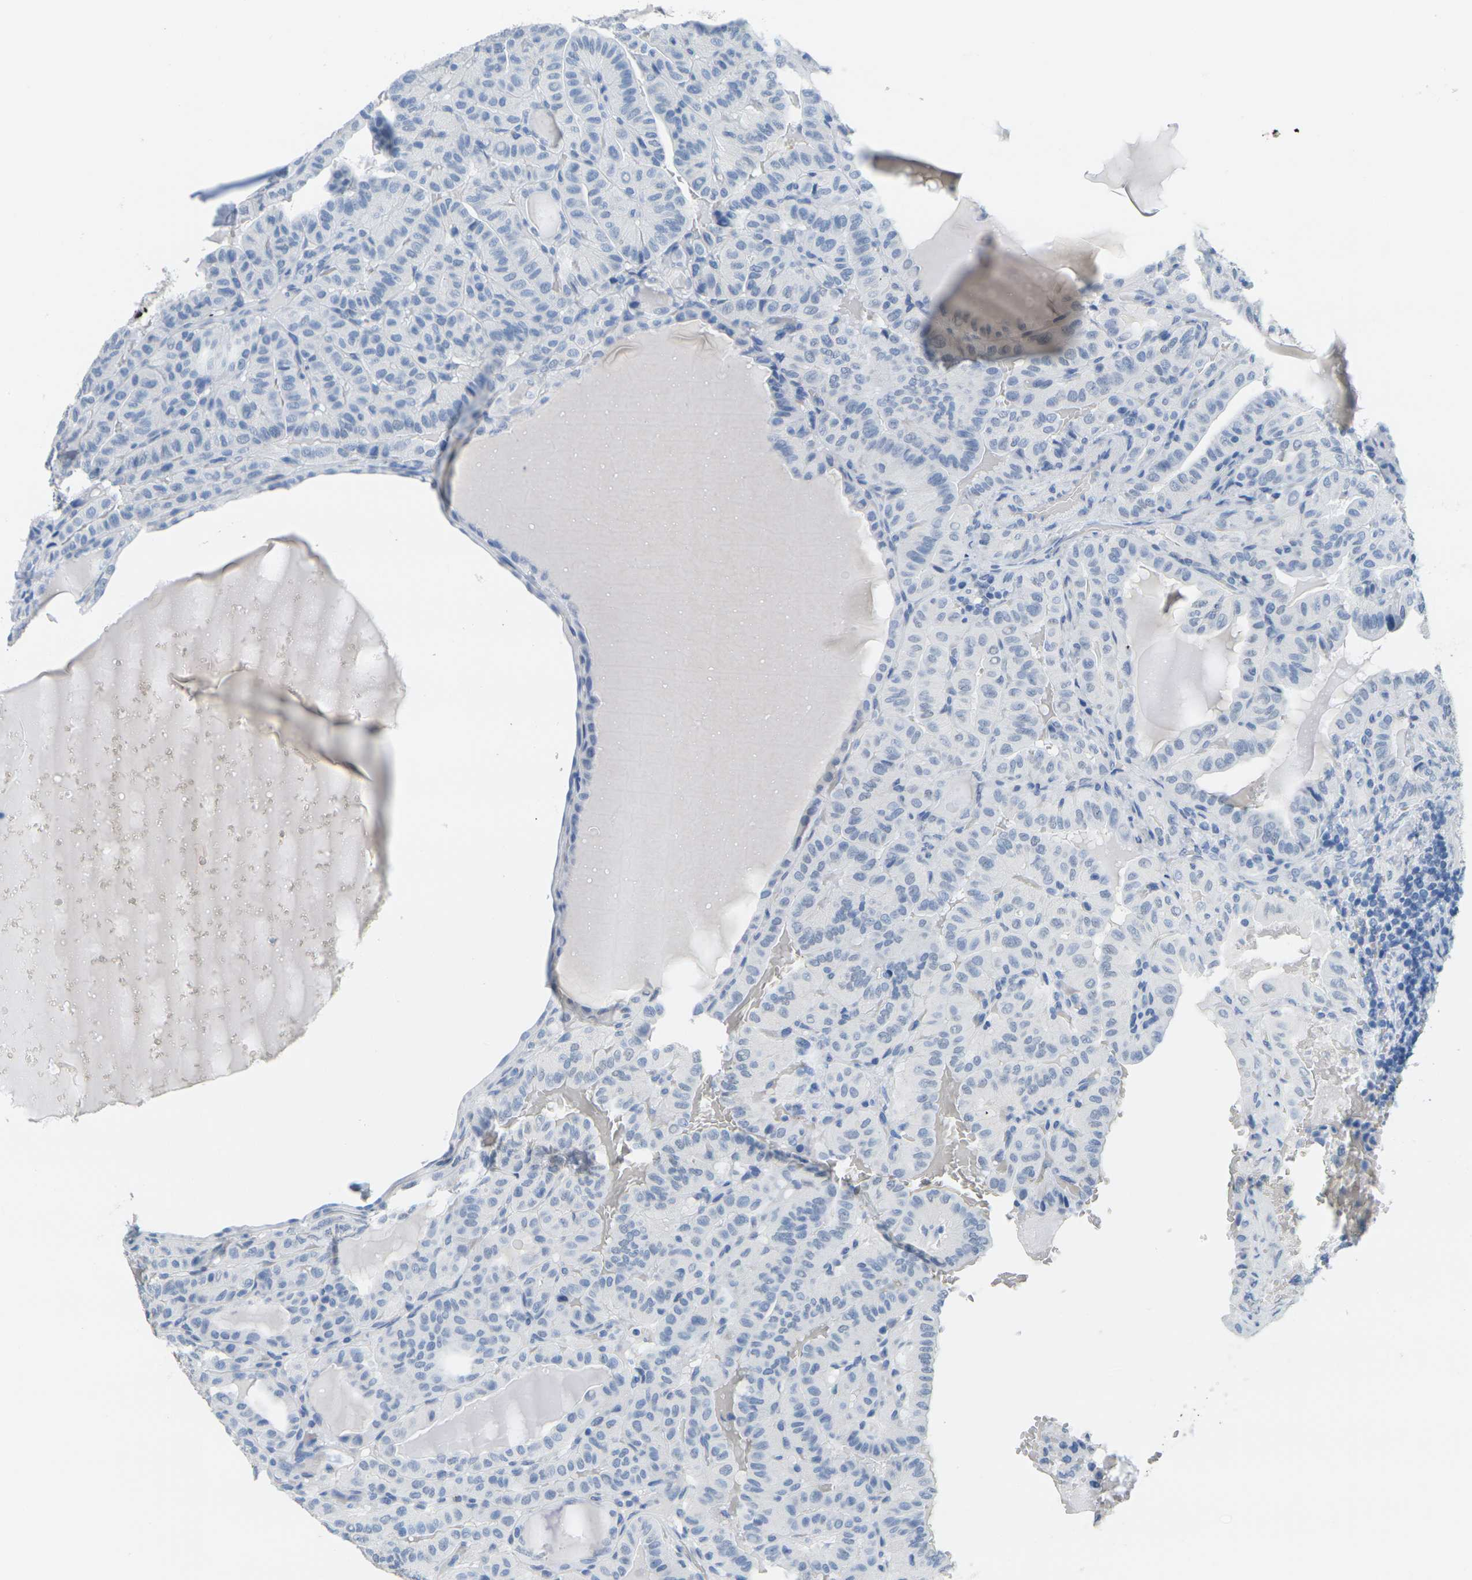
{"staining": {"intensity": "negative", "quantity": "none", "location": "none"}, "tissue": "thyroid cancer", "cell_type": "Tumor cells", "image_type": "cancer", "snomed": [{"axis": "morphology", "description": "Papillary adenocarcinoma, NOS"}, {"axis": "topography", "description": "Thyroid gland"}], "caption": "Human thyroid cancer stained for a protein using IHC demonstrates no positivity in tumor cells.", "gene": "CTAG1A", "patient": {"sex": "male", "age": 77}}